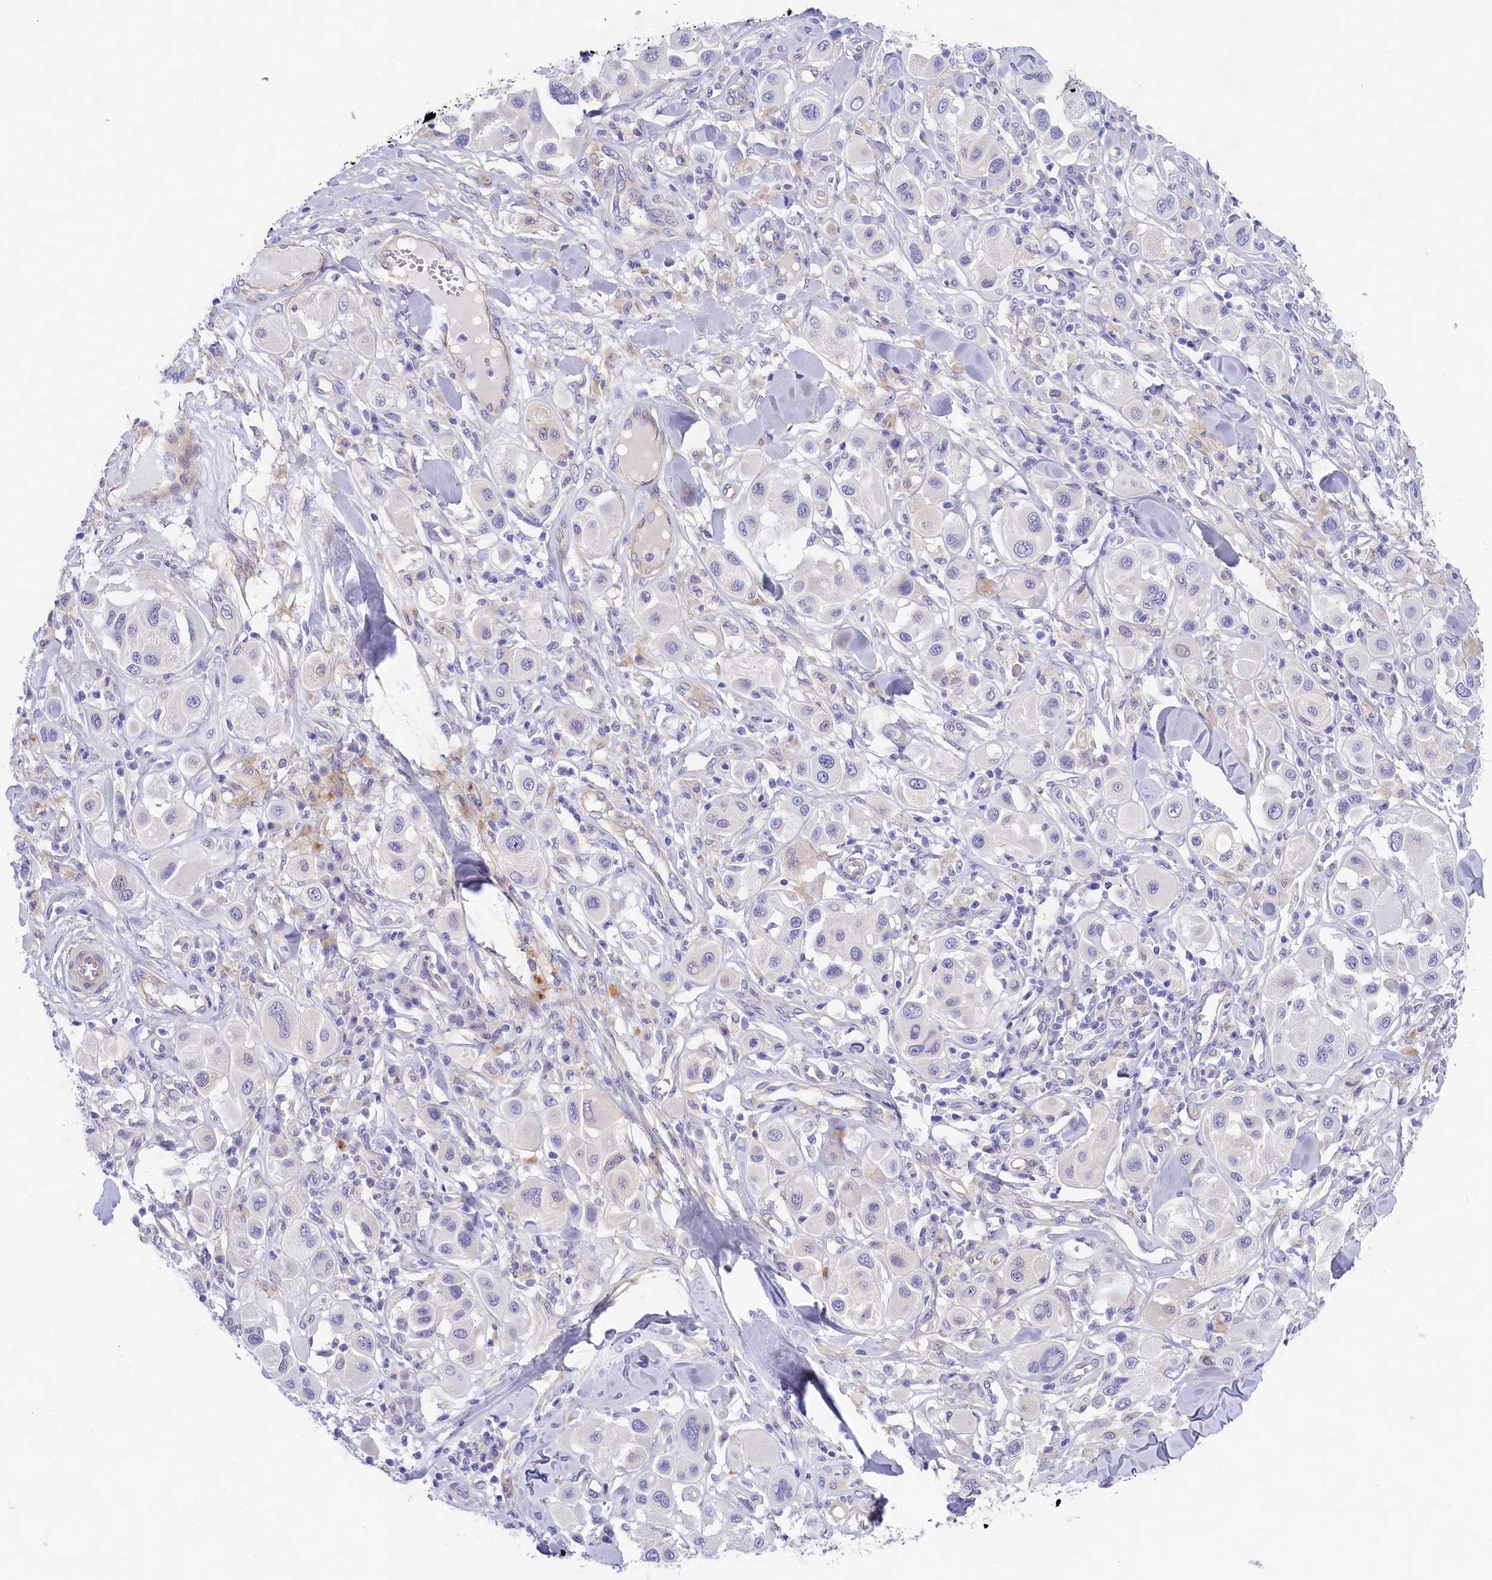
{"staining": {"intensity": "negative", "quantity": "none", "location": "none"}, "tissue": "melanoma", "cell_type": "Tumor cells", "image_type": "cancer", "snomed": [{"axis": "morphology", "description": "Malignant melanoma, Metastatic site"}, {"axis": "topography", "description": "Skin"}], "caption": "There is no significant staining in tumor cells of melanoma. (Stains: DAB (3,3'-diaminobenzidine) immunohistochemistry (IHC) with hematoxylin counter stain, Microscopy: brightfield microscopy at high magnification).", "gene": "PPP1R13L", "patient": {"sex": "male", "age": 41}}